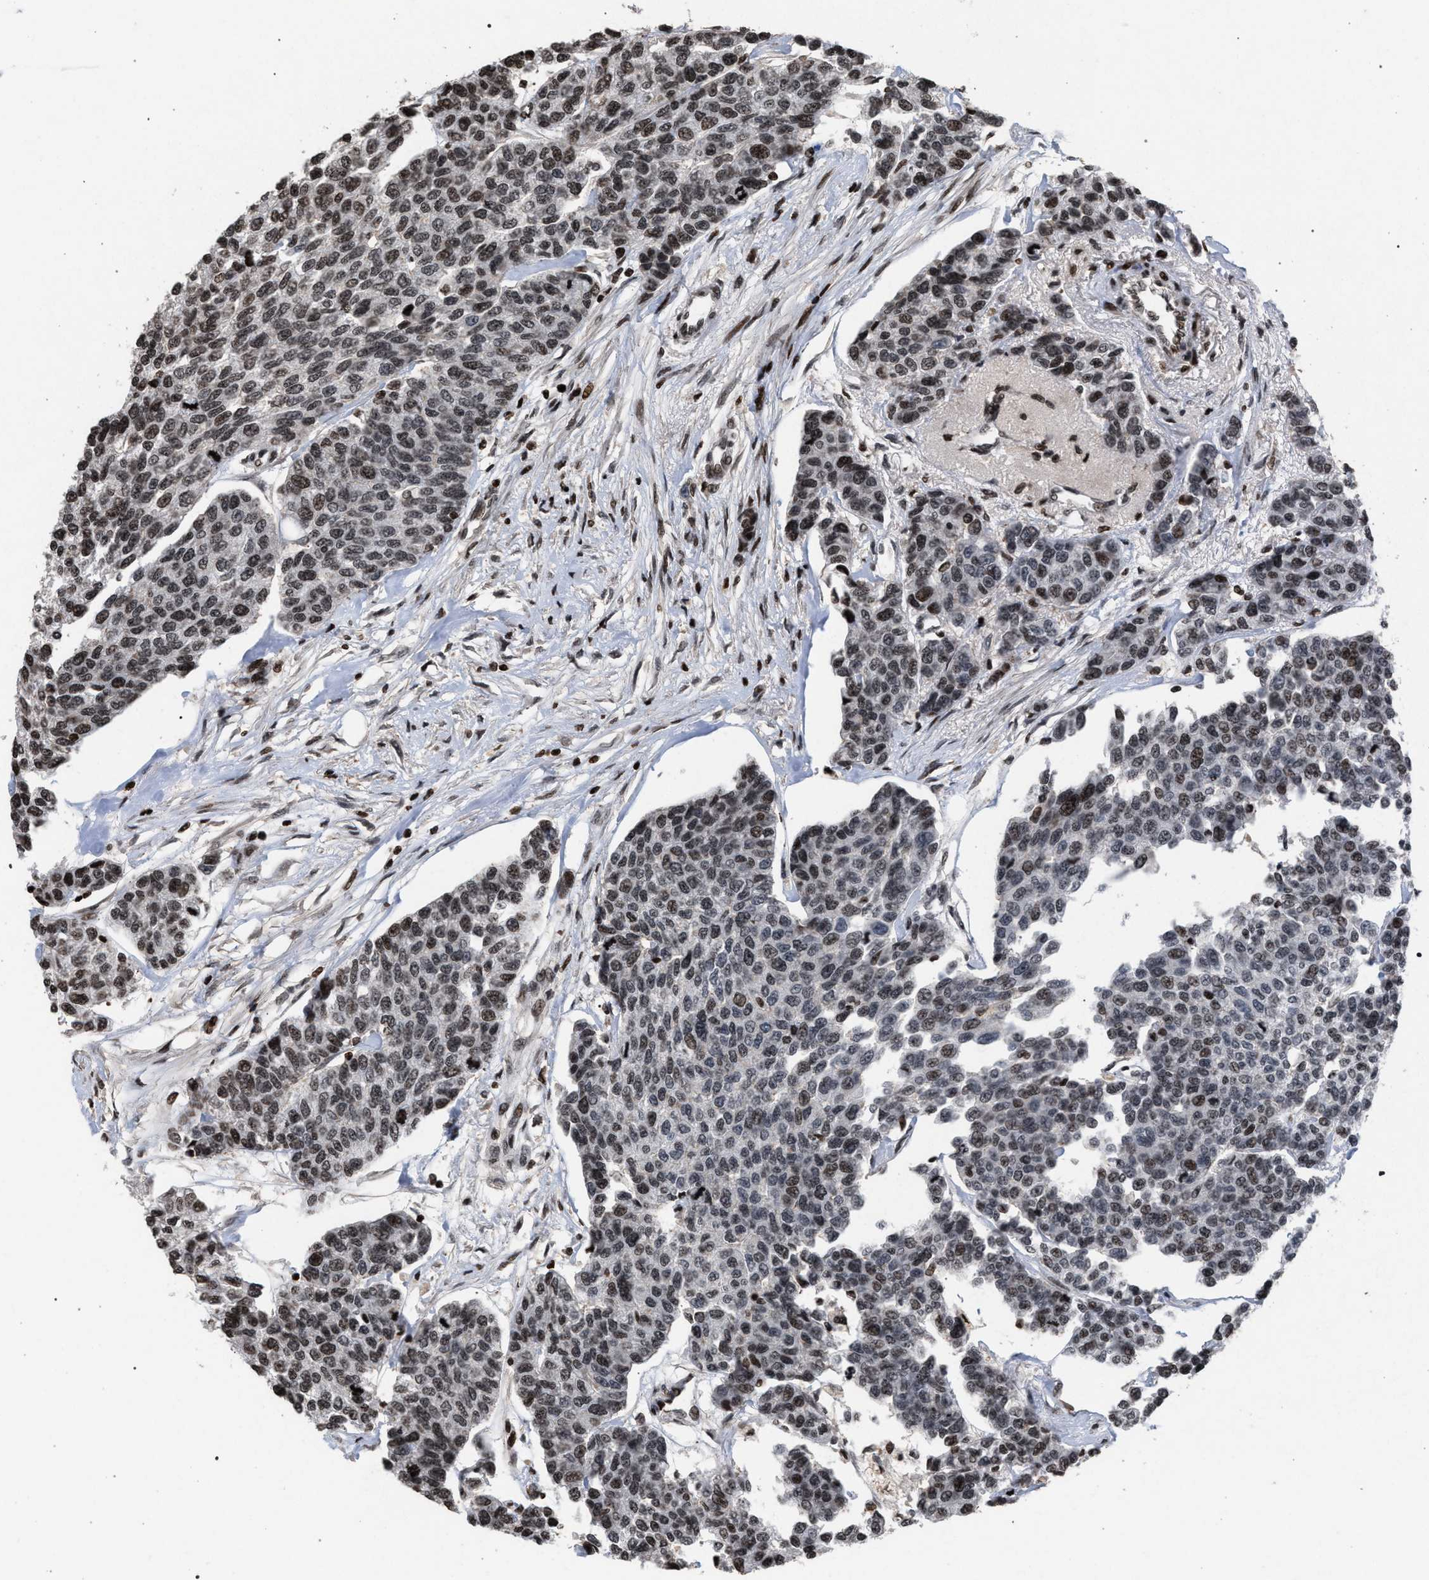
{"staining": {"intensity": "moderate", "quantity": "25%-75%", "location": "nuclear"}, "tissue": "breast cancer", "cell_type": "Tumor cells", "image_type": "cancer", "snomed": [{"axis": "morphology", "description": "Duct carcinoma"}, {"axis": "topography", "description": "Breast"}], "caption": "A histopathology image of breast cancer stained for a protein shows moderate nuclear brown staining in tumor cells.", "gene": "FOXD3", "patient": {"sex": "female", "age": 51}}